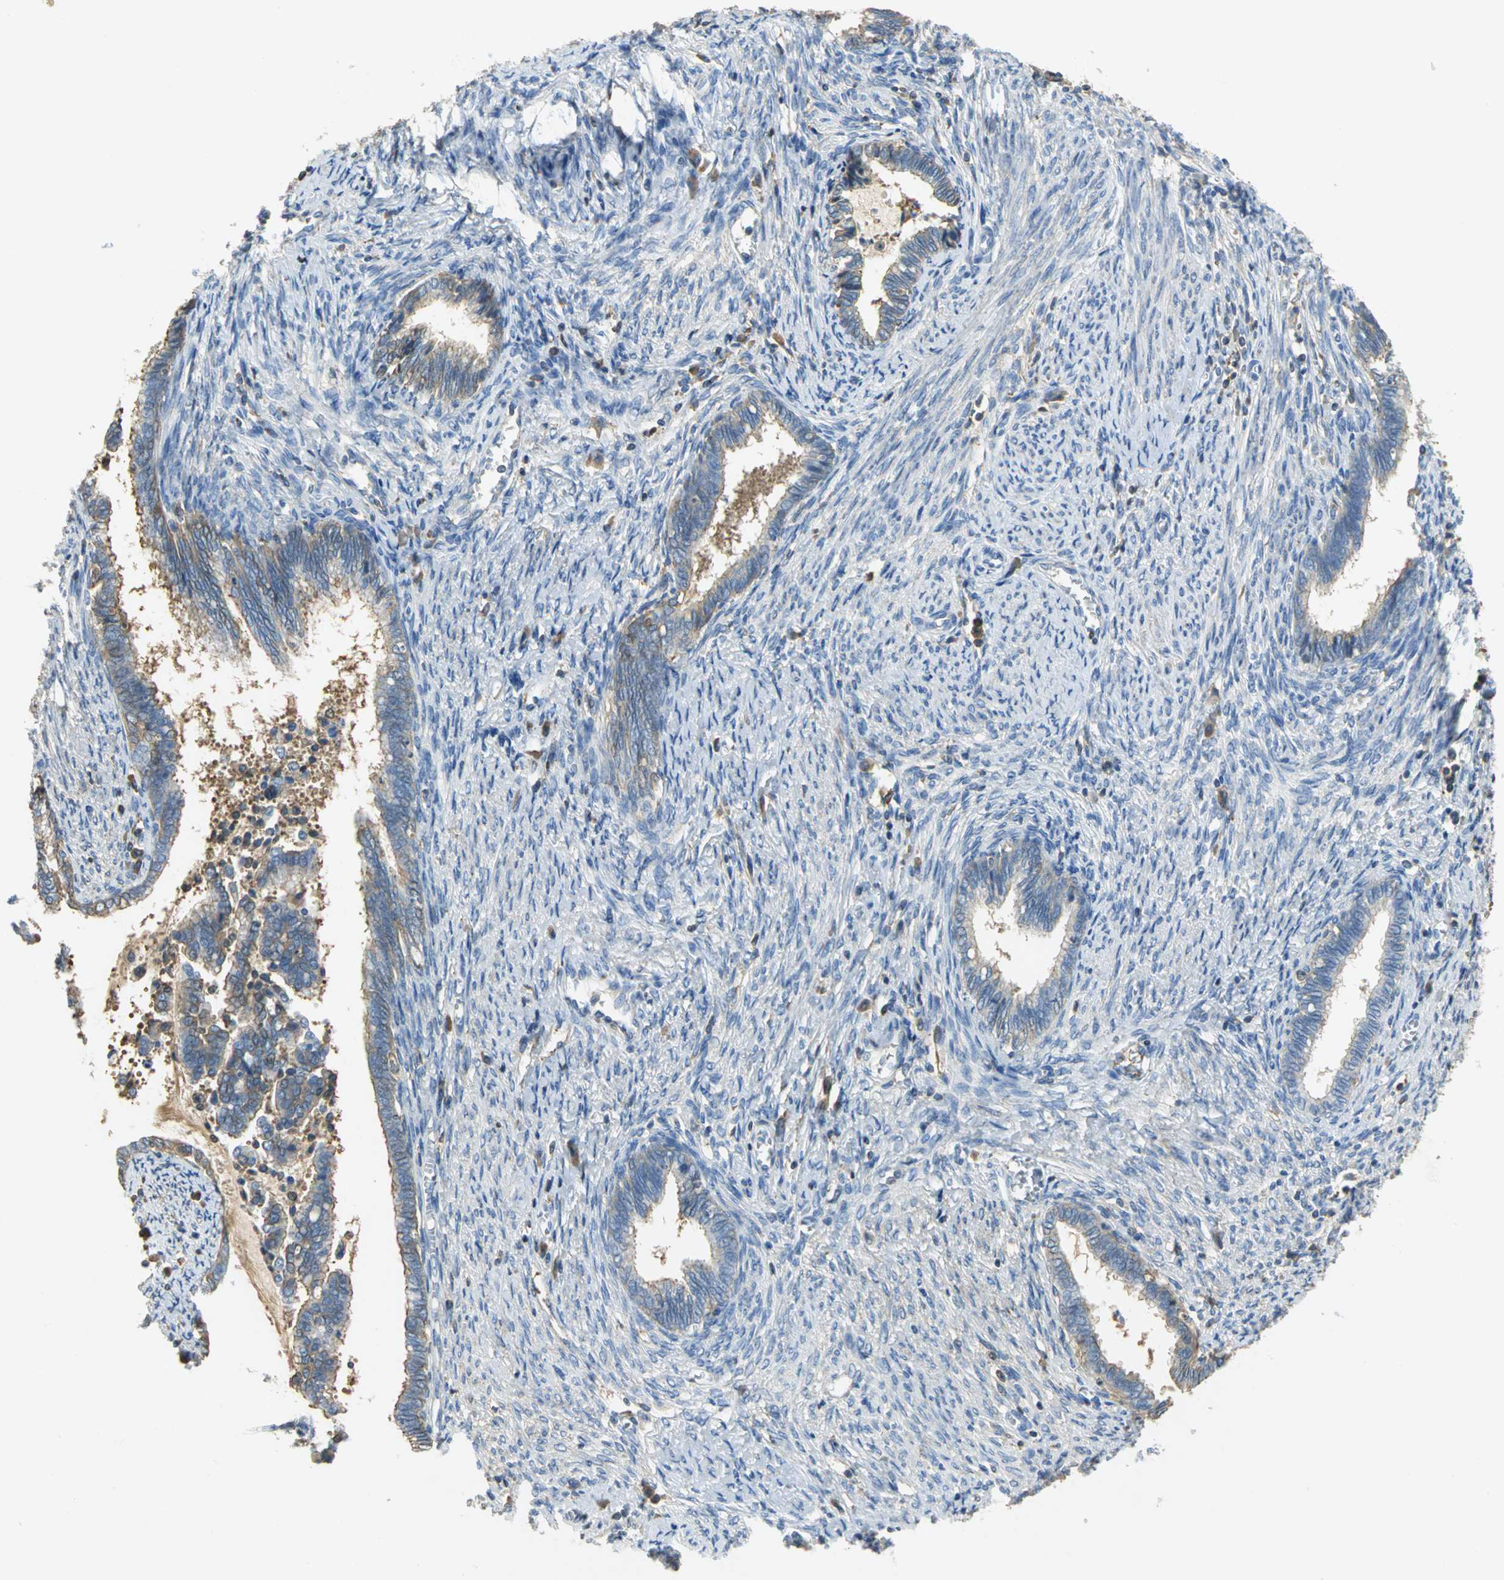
{"staining": {"intensity": "moderate", "quantity": ">75%", "location": "cytoplasmic/membranous"}, "tissue": "cervical cancer", "cell_type": "Tumor cells", "image_type": "cancer", "snomed": [{"axis": "morphology", "description": "Adenocarcinoma, NOS"}, {"axis": "topography", "description": "Cervix"}], "caption": "Immunohistochemistry histopathology image of cervical cancer (adenocarcinoma) stained for a protein (brown), which shows medium levels of moderate cytoplasmic/membranous expression in about >75% of tumor cells.", "gene": "GYG2", "patient": {"sex": "female", "age": 44}}